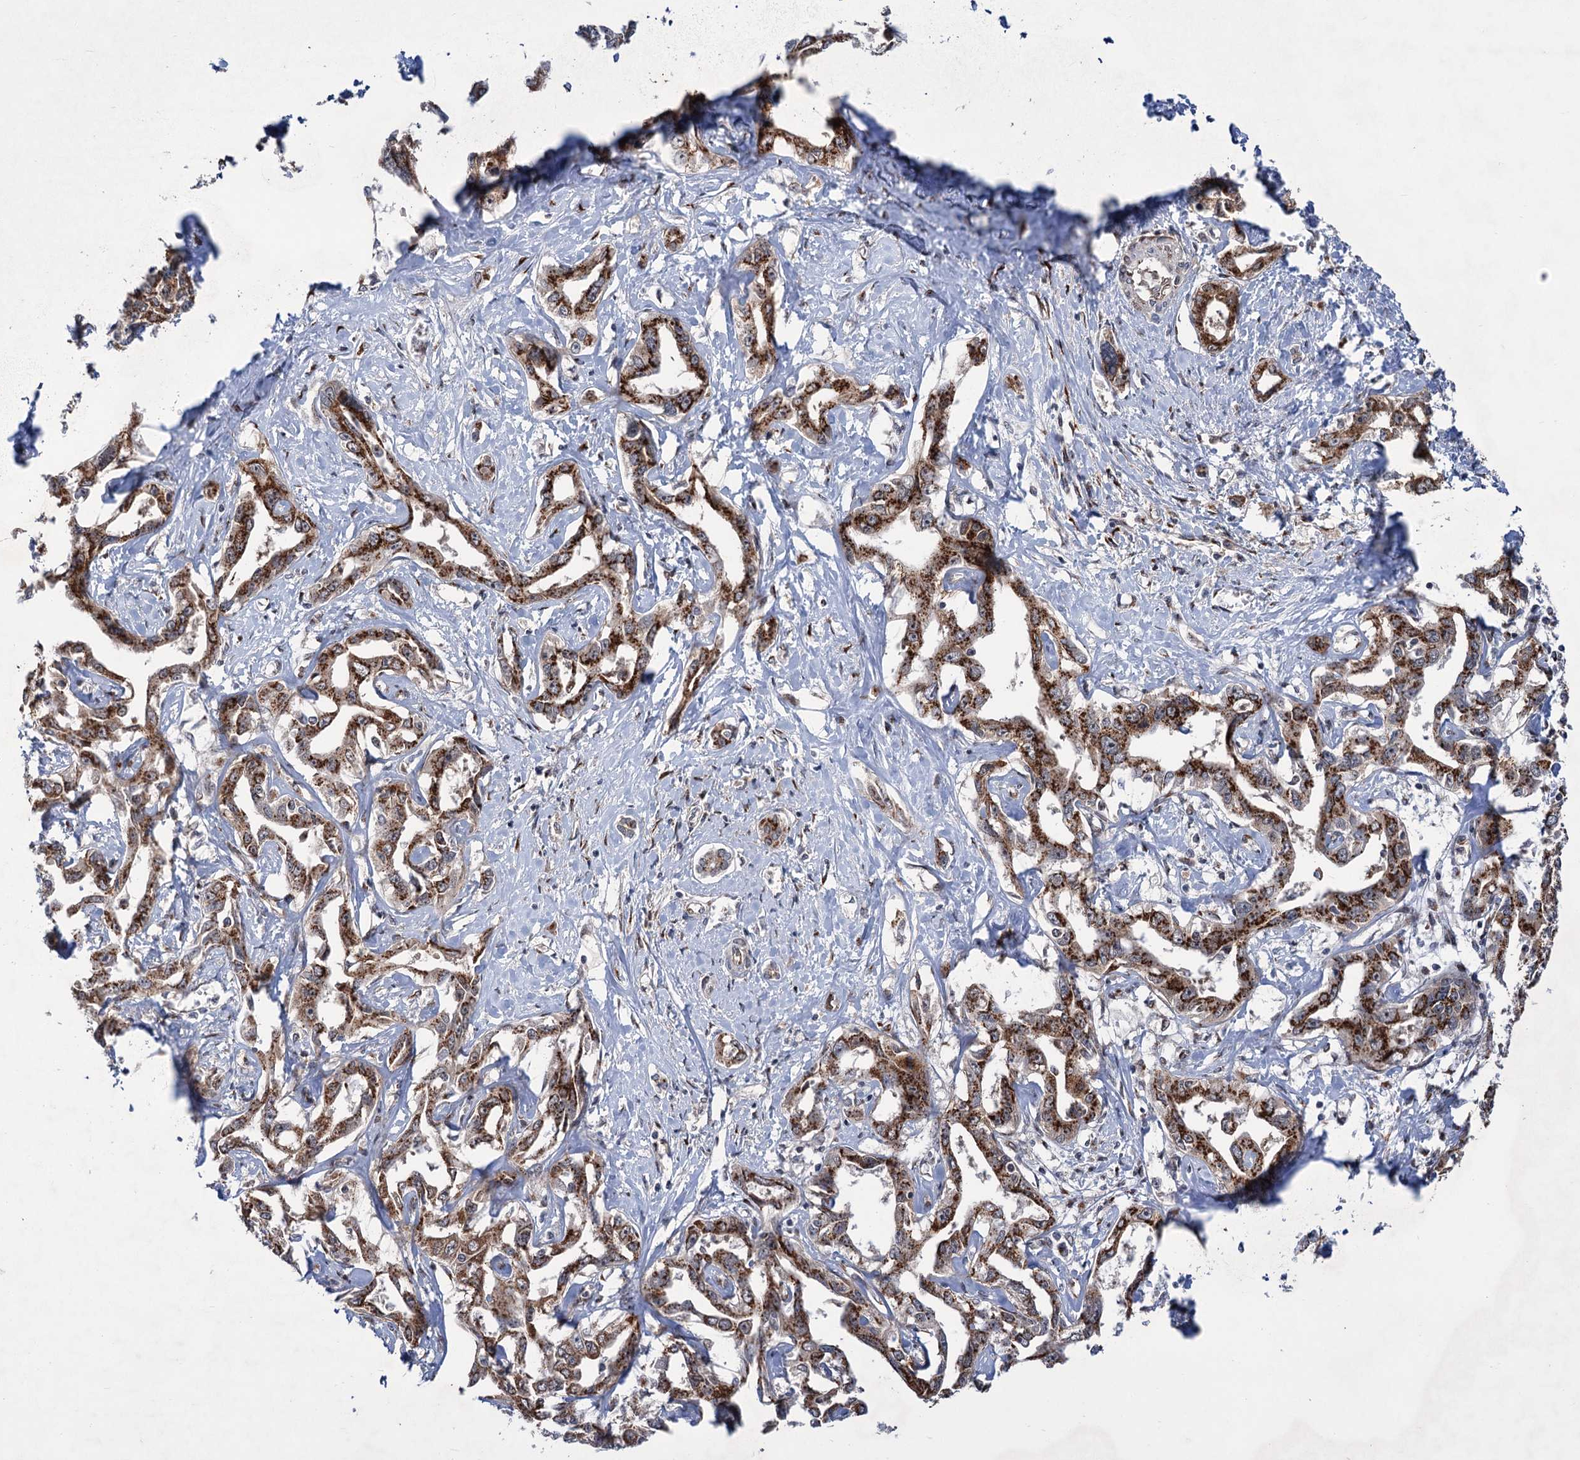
{"staining": {"intensity": "strong", "quantity": ">75%", "location": "cytoplasmic/membranous"}, "tissue": "liver cancer", "cell_type": "Tumor cells", "image_type": "cancer", "snomed": [{"axis": "morphology", "description": "Cholangiocarcinoma"}, {"axis": "topography", "description": "Liver"}], "caption": "The histopathology image displays immunohistochemical staining of liver cancer (cholangiocarcinoma). There is strong cytoplasmic/membranous staining is appreciated in approximately >75% of tumor cells. The staining was performed using DAB to visualize the protein expression in brown, while the nuclei were stained in blue with hematoxylin (Magnification: 20x).", "gene": "ELP4", "patient": {"sex": "male", "age": 59}}